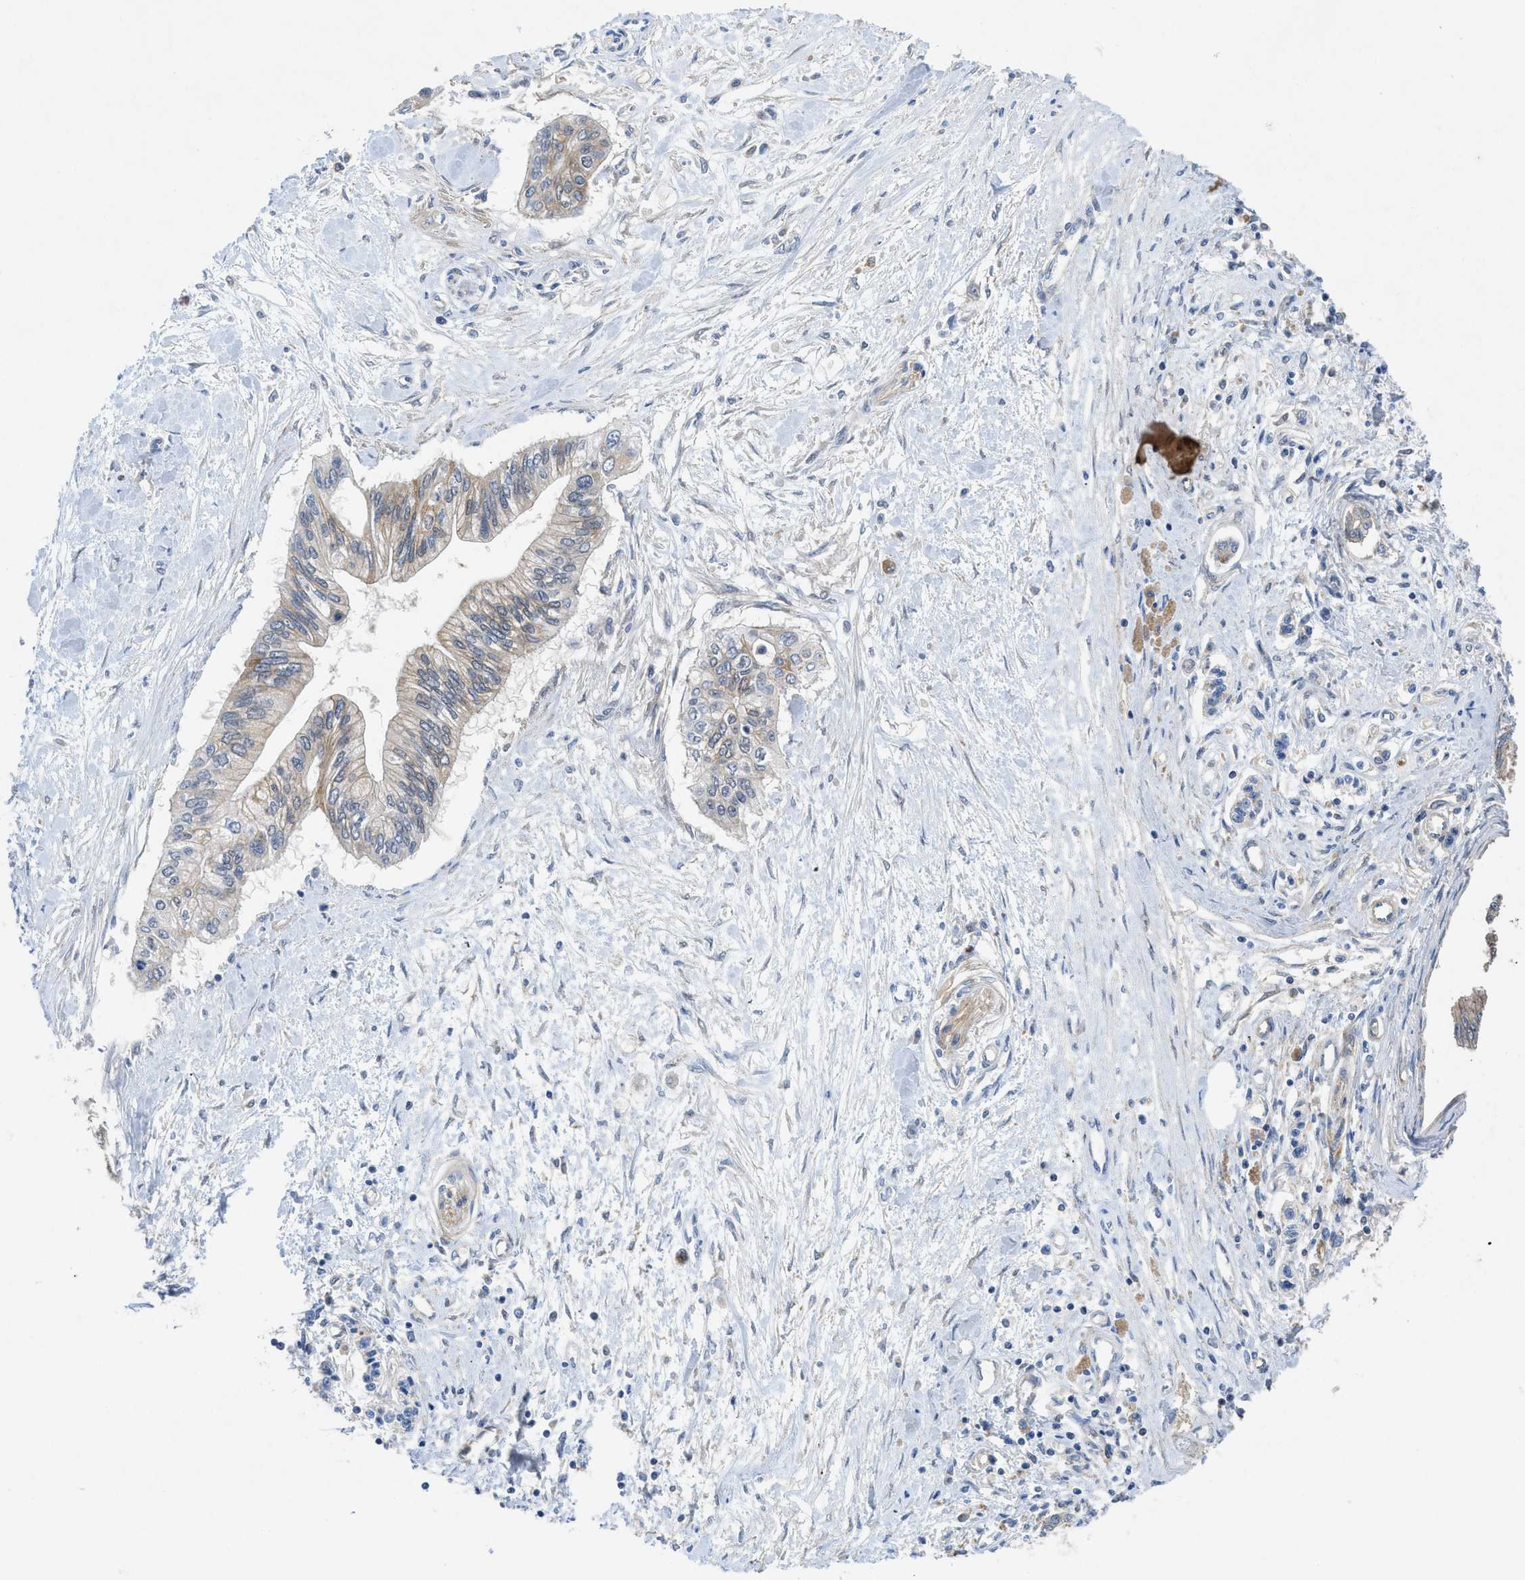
{"staining": {"intensity": "negative", "quantity": "none", "location": "none"}, "tissue": "pancreatic cancer", "cell_type": "Tumor cells", "image_type": "cancer", "snomed": [{"axis": "morphology", "description": "Adenocarcinoma, NOS"}, {"axis": "topography", "description": "Pancreas"}], "caption": "Immunohistochemistry (IHC) of human pancreatic adenocarcinoma displays no staining in tumor cells. (Stains: DAB IHC with hematoxylin counter stain, Microscopy: brightfield microscopy at high magnification).", "gene": "PANX1", "patient": {"sex": "female", "age": 77}}